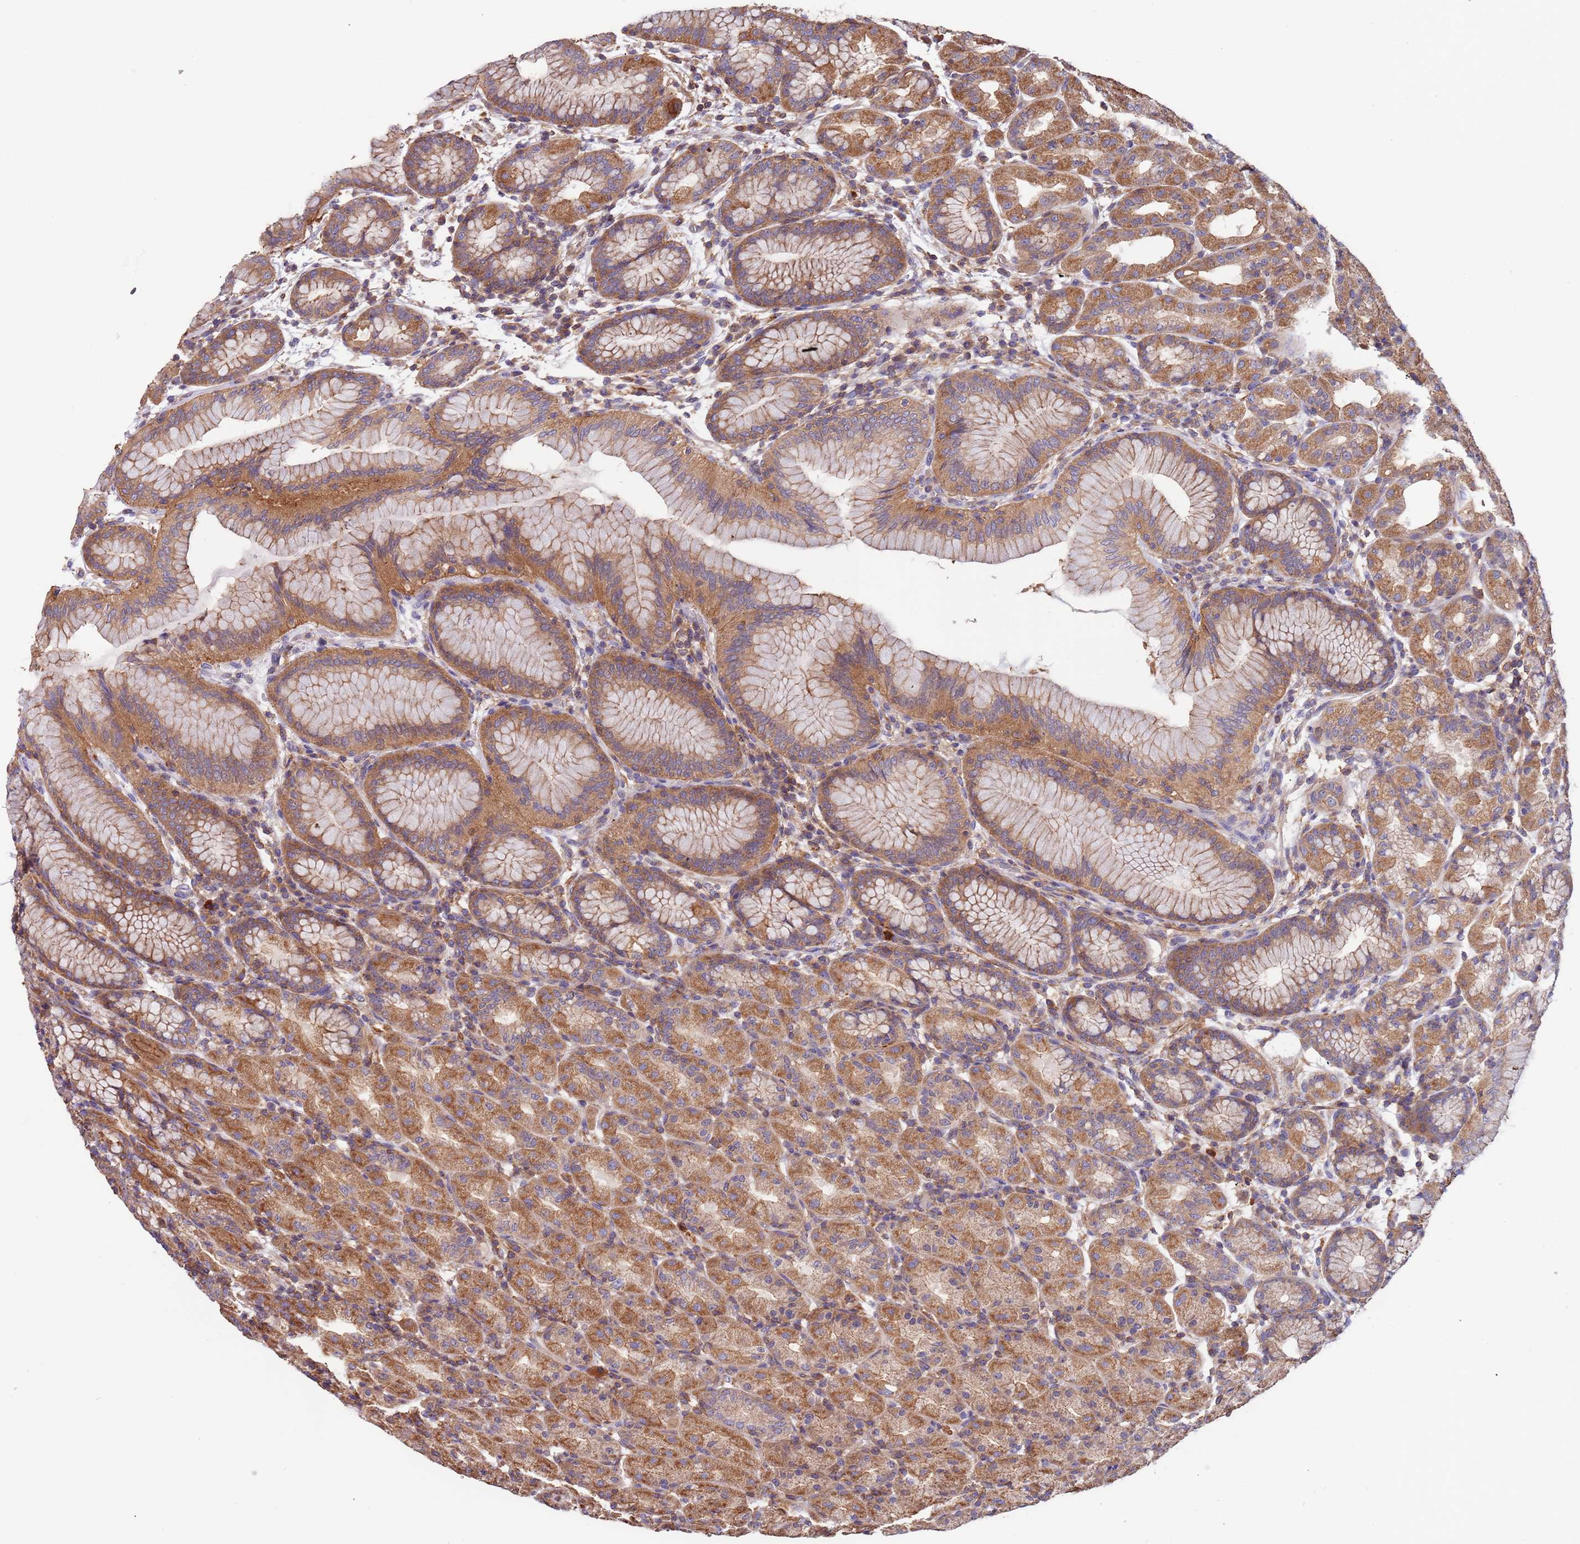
{"staining": {"intensity": "moderate", "quantity": ">75%", "location": "cytoplasmic/membranous"}, "tissue": "stomach", "cell_type": "Glandular cells", "image_type": "normal", "snomed": [{"axis": "morphology", "description": "Normal tissue, NOS"}, {"axis": "topography", "description": "Stomach"}], "caption": "Brown immunohistochemical staining in benign stomach reveals moderate cytoplasmic/membranous positivity in about >75% of glandular cells. Using DAB (brown) and hematoxylin (blue) stains, captured at high magnification using brightfield microscopy.", "gene": "SYT4", "patient": {"sex": "female", "age": 79}}